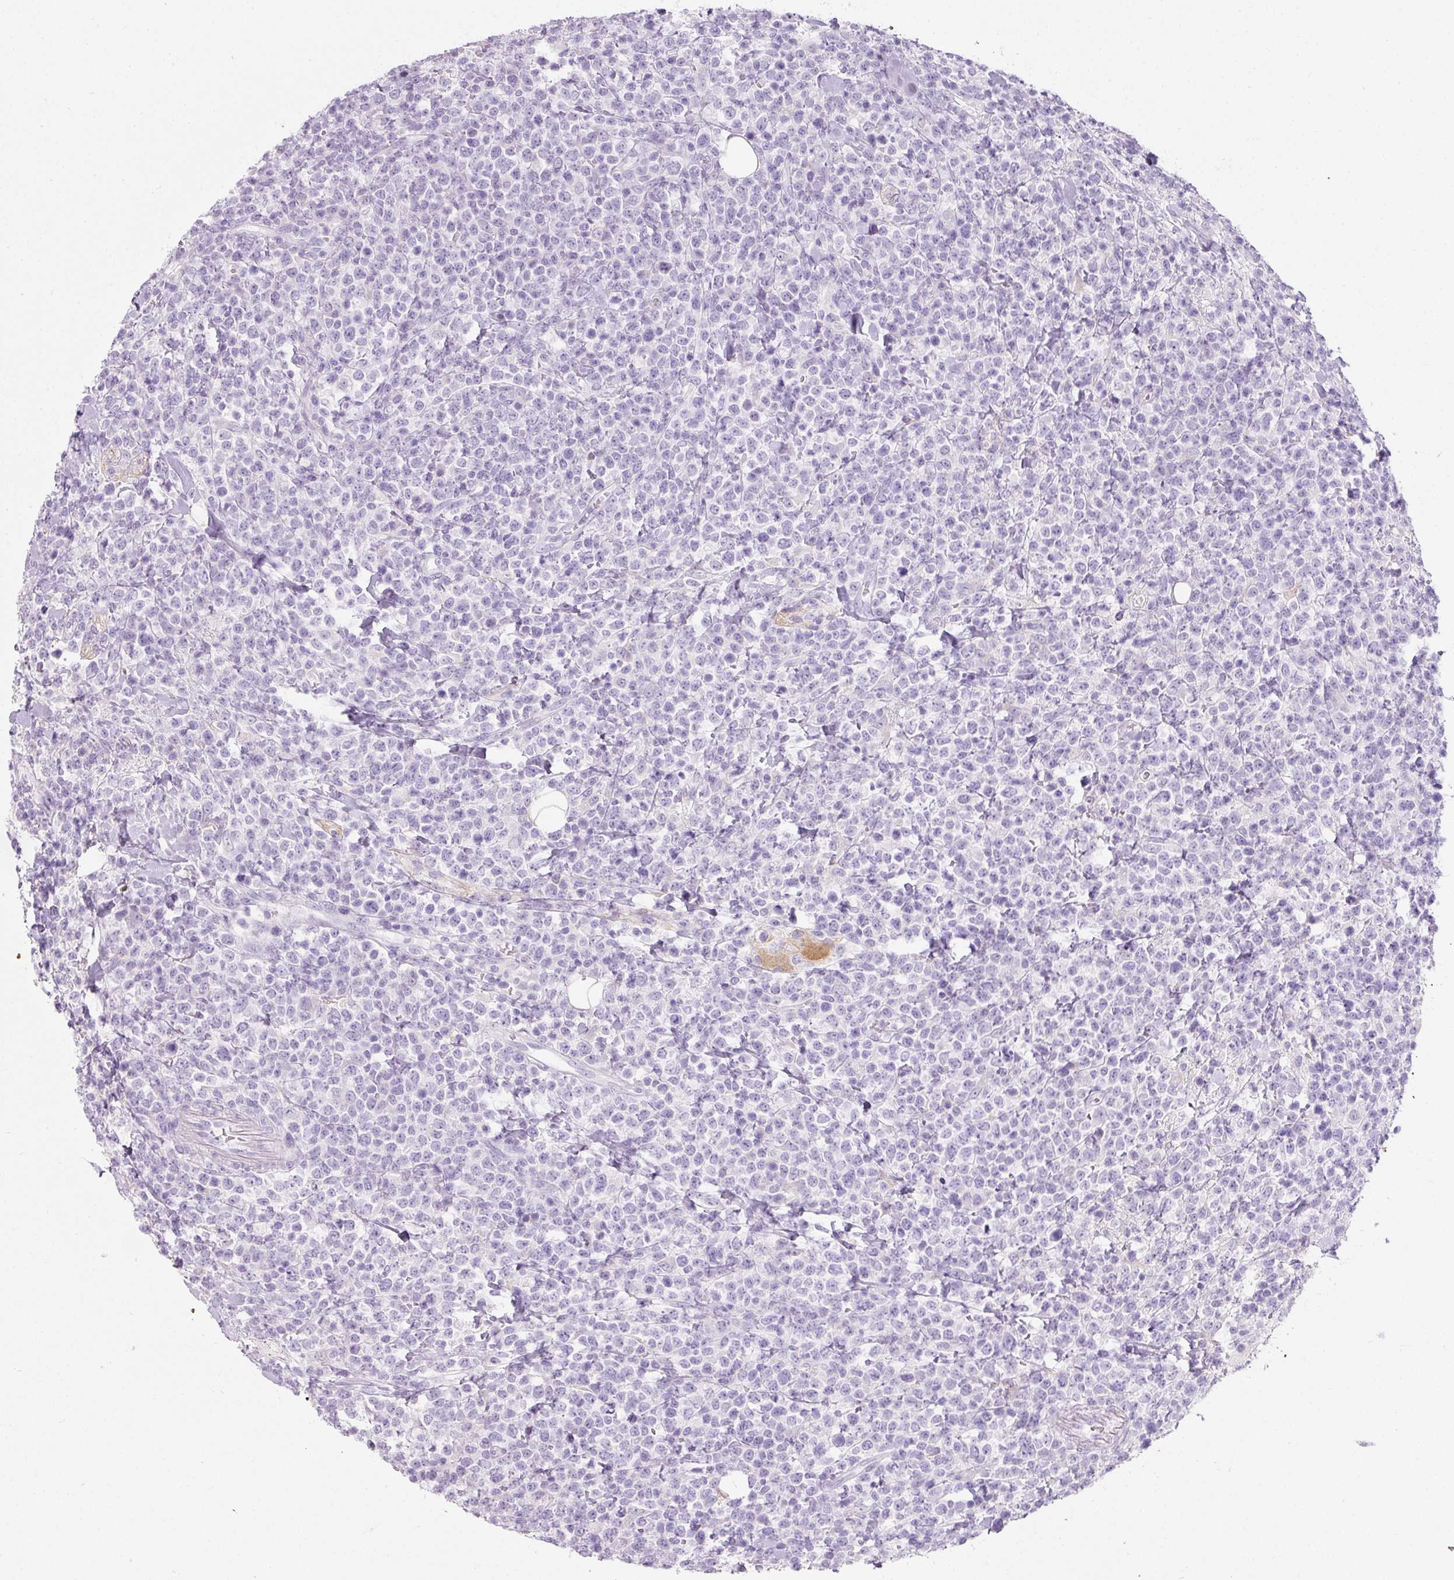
{"staining": {"intensity": "negative", "quantity": "none", "location": "none"}, "tissue": "lymphoma", "cell_type": "Tumor cells", "image_type": "cancer", "snomed": [{"axis": "morphology", "description": "Malignant lymphoma, non-Hodgkin's type, High grade"}, {"axis": "topography", "description": "Colon"}], "caption": "The photomicrograph exhibits no staining of tumor cells in malignant lymphoma, non-Hodgkin's type (high-grade).", "gene": "DNM1", "patient": {"sex": "female", "age": 53}}